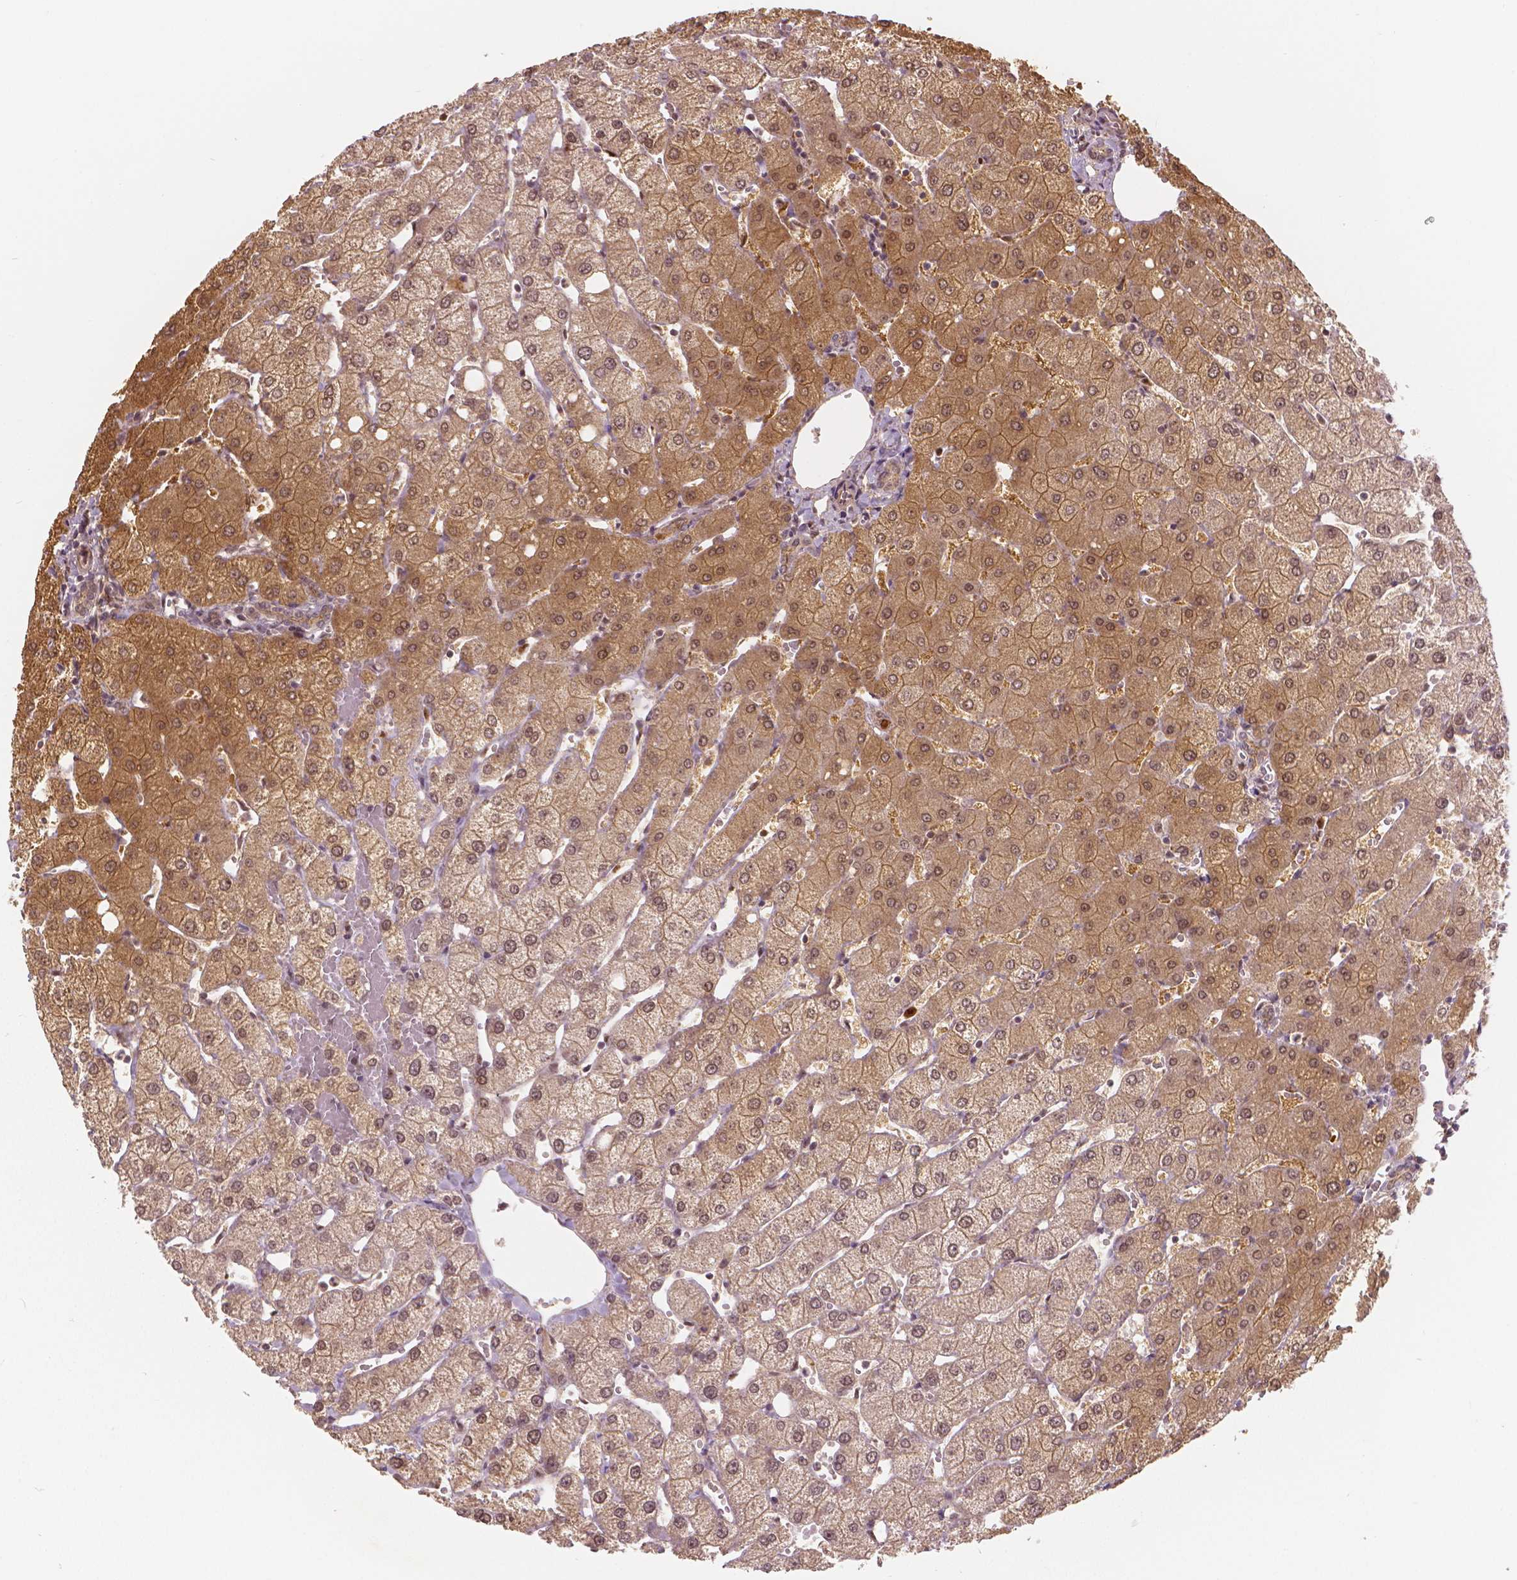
{"staining": {"intensity": "negative", "quantity": "none", "location": "none"}, "tissue": "liver", "cell_type": "Cholangiocytes", "image_type": "normal", "snomed": [{"axis": "morphology", "description": "Normal tissue, NOS"}, {"axis": "topography", "description": "Liver"}], "caption": "Cholangiocytes show no significant staining in normal liver.", "gene": "NSD2", "patient": {"sex": "female", "age": 54}}